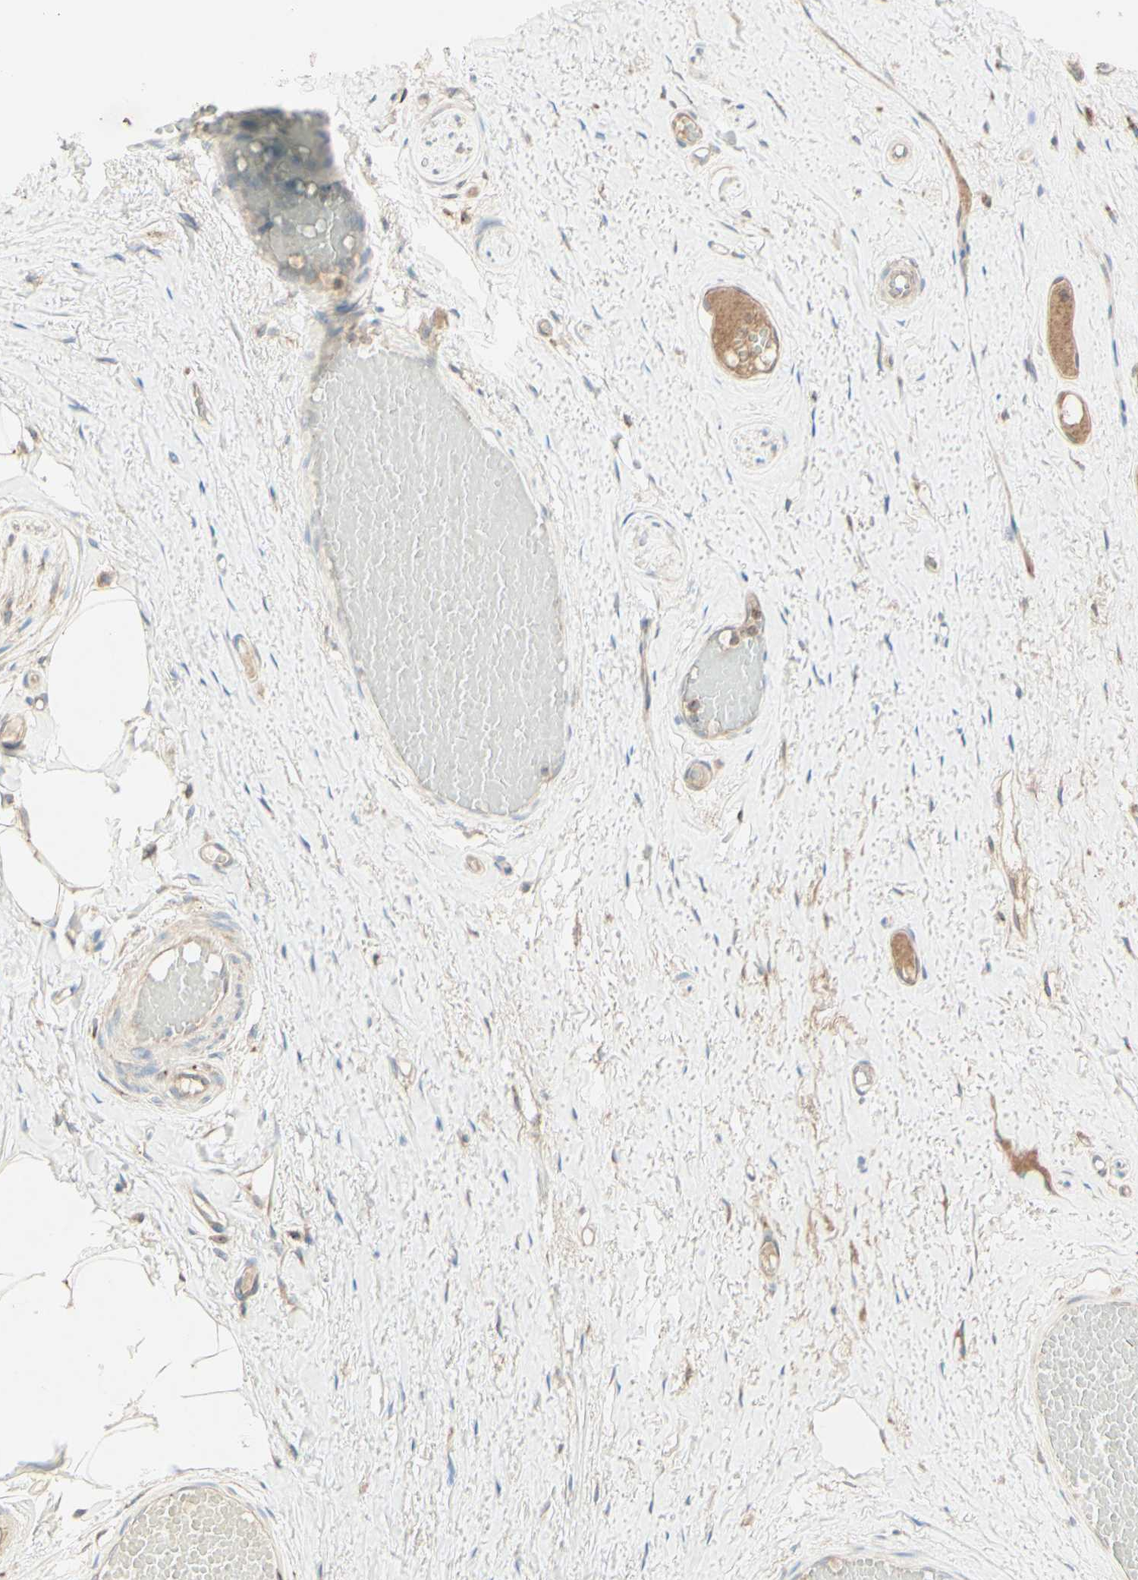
{"staining": {"intensity": "moderate", "quantity": "<25%", "location": "cytoplasmic/membranous"}, "tissue": "skin", "cell_type": "Epidermal cells", "image_type": "normal", "snomed": [{"axis": "morphology", "description": "Normal tissue, NOS"}, {"axis": "topography", "description": "Vulva"}], "caption": "A high-resolution histopathology image shows IHC staining of normal skin, which demonstrates moderate cytoplasmic/membranous positivity in approximately <25% of epidermal cells. Using DAB (3,3'-diaminobenzidine) (brown) and hematoxylin (blue) stains, captured at high magnification using brightfield microscopy.", "gene": "MTM1", "patient": {"sex": "female", "age": 54}}